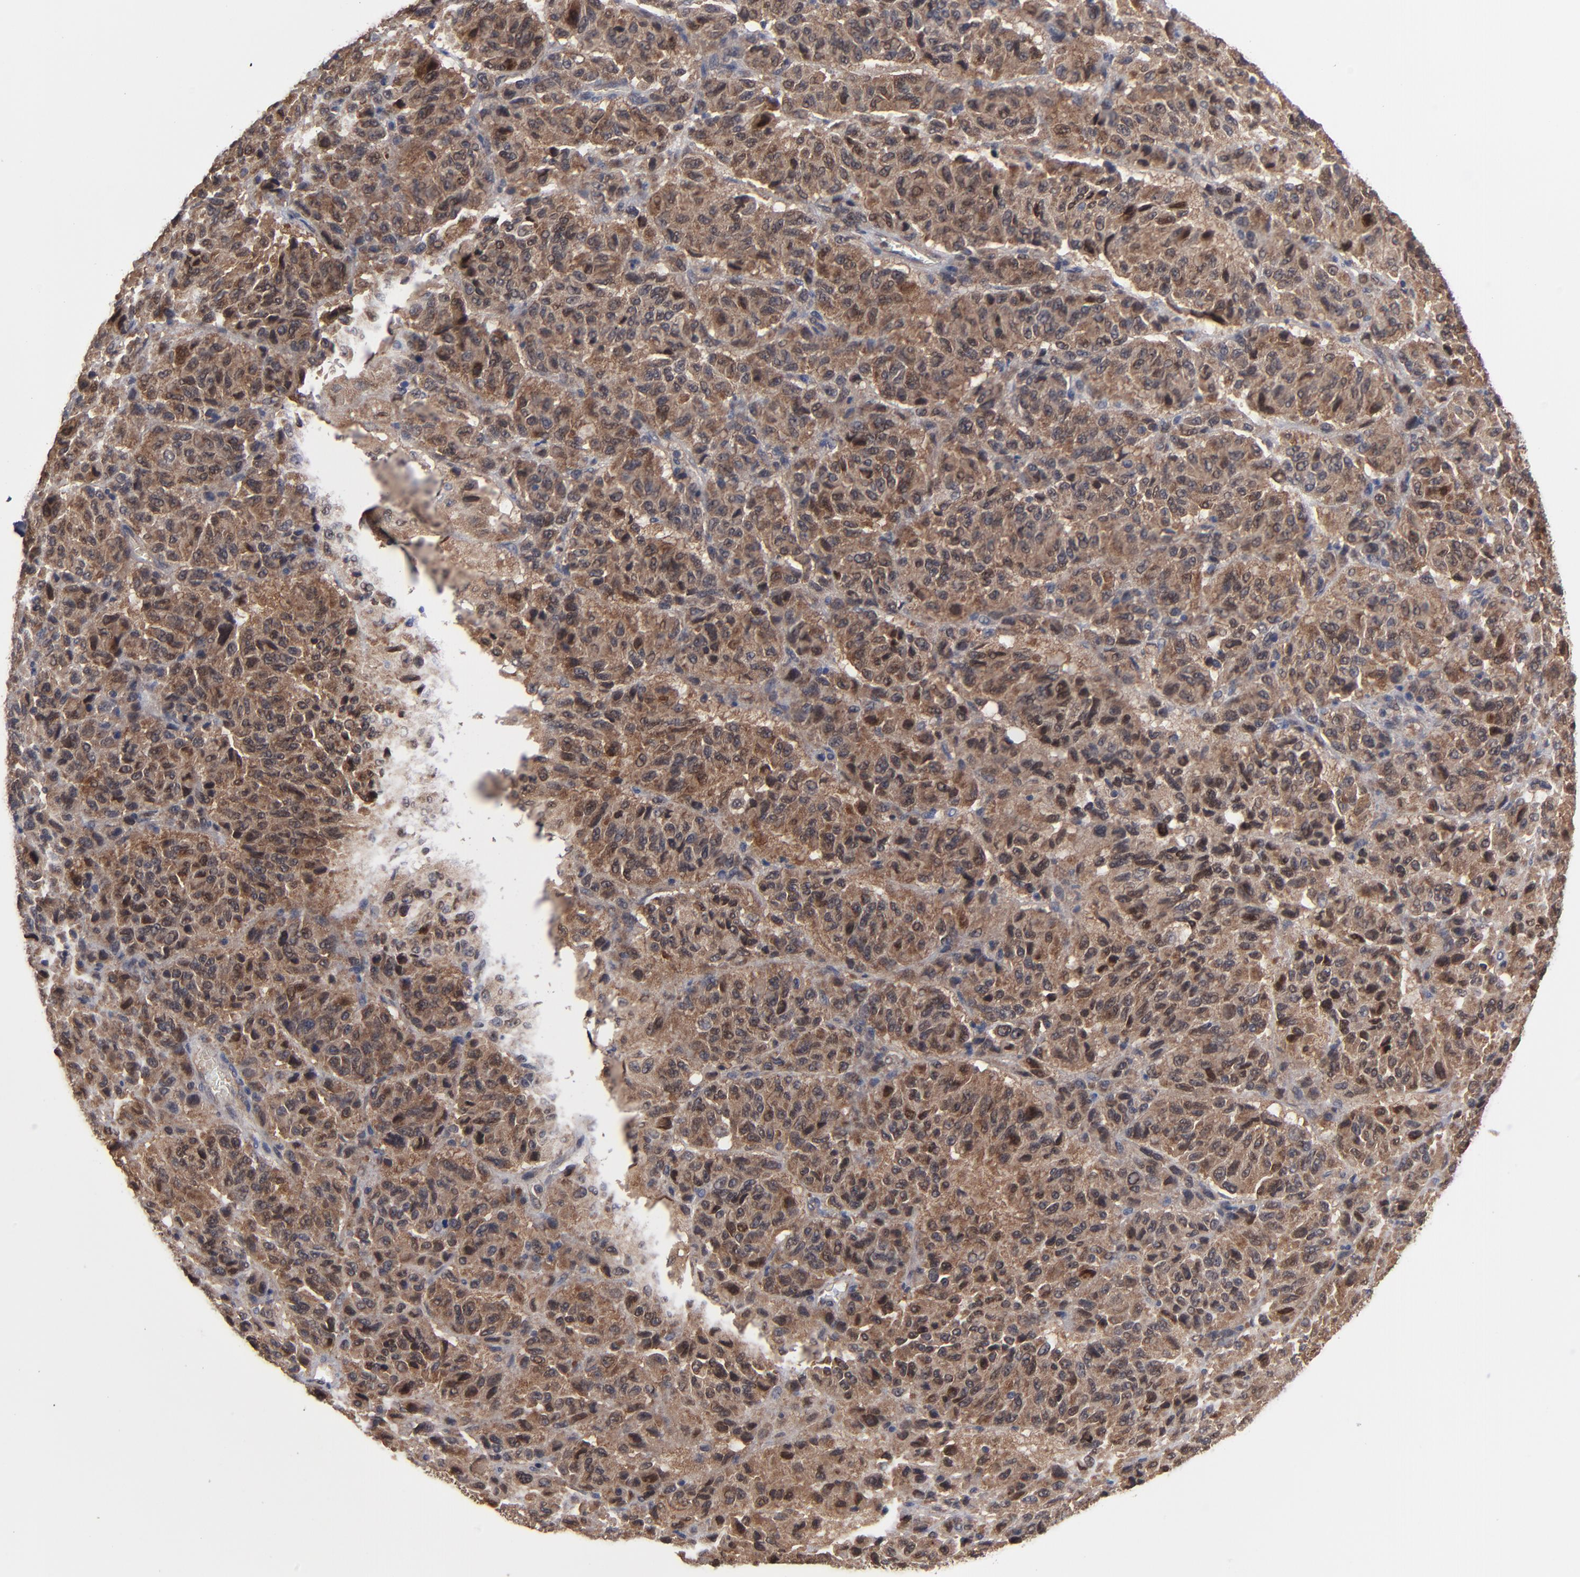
{"staining": {"intensity": "strong", "quantity": ">75%", "location": "cytoplasmic/membranous"}, "tissue": "melanoma", "cell_type": "Tumor cells", "image_type": "cancer", "snomed": [{"axis": "morphology", "description": "Malignant melanoma, Metastatic site"}, {"axis": "topography", "description": "Lung"}], "caption": "DAB (3,3'-diaminobenzidine) immunohistochemical staining of melanoma displays strong cytoplasmic/membranous protein positivity in about >75% of tumor cells.", "gene": "ALG13", "patient": {"sex": "male", "age": 64}}